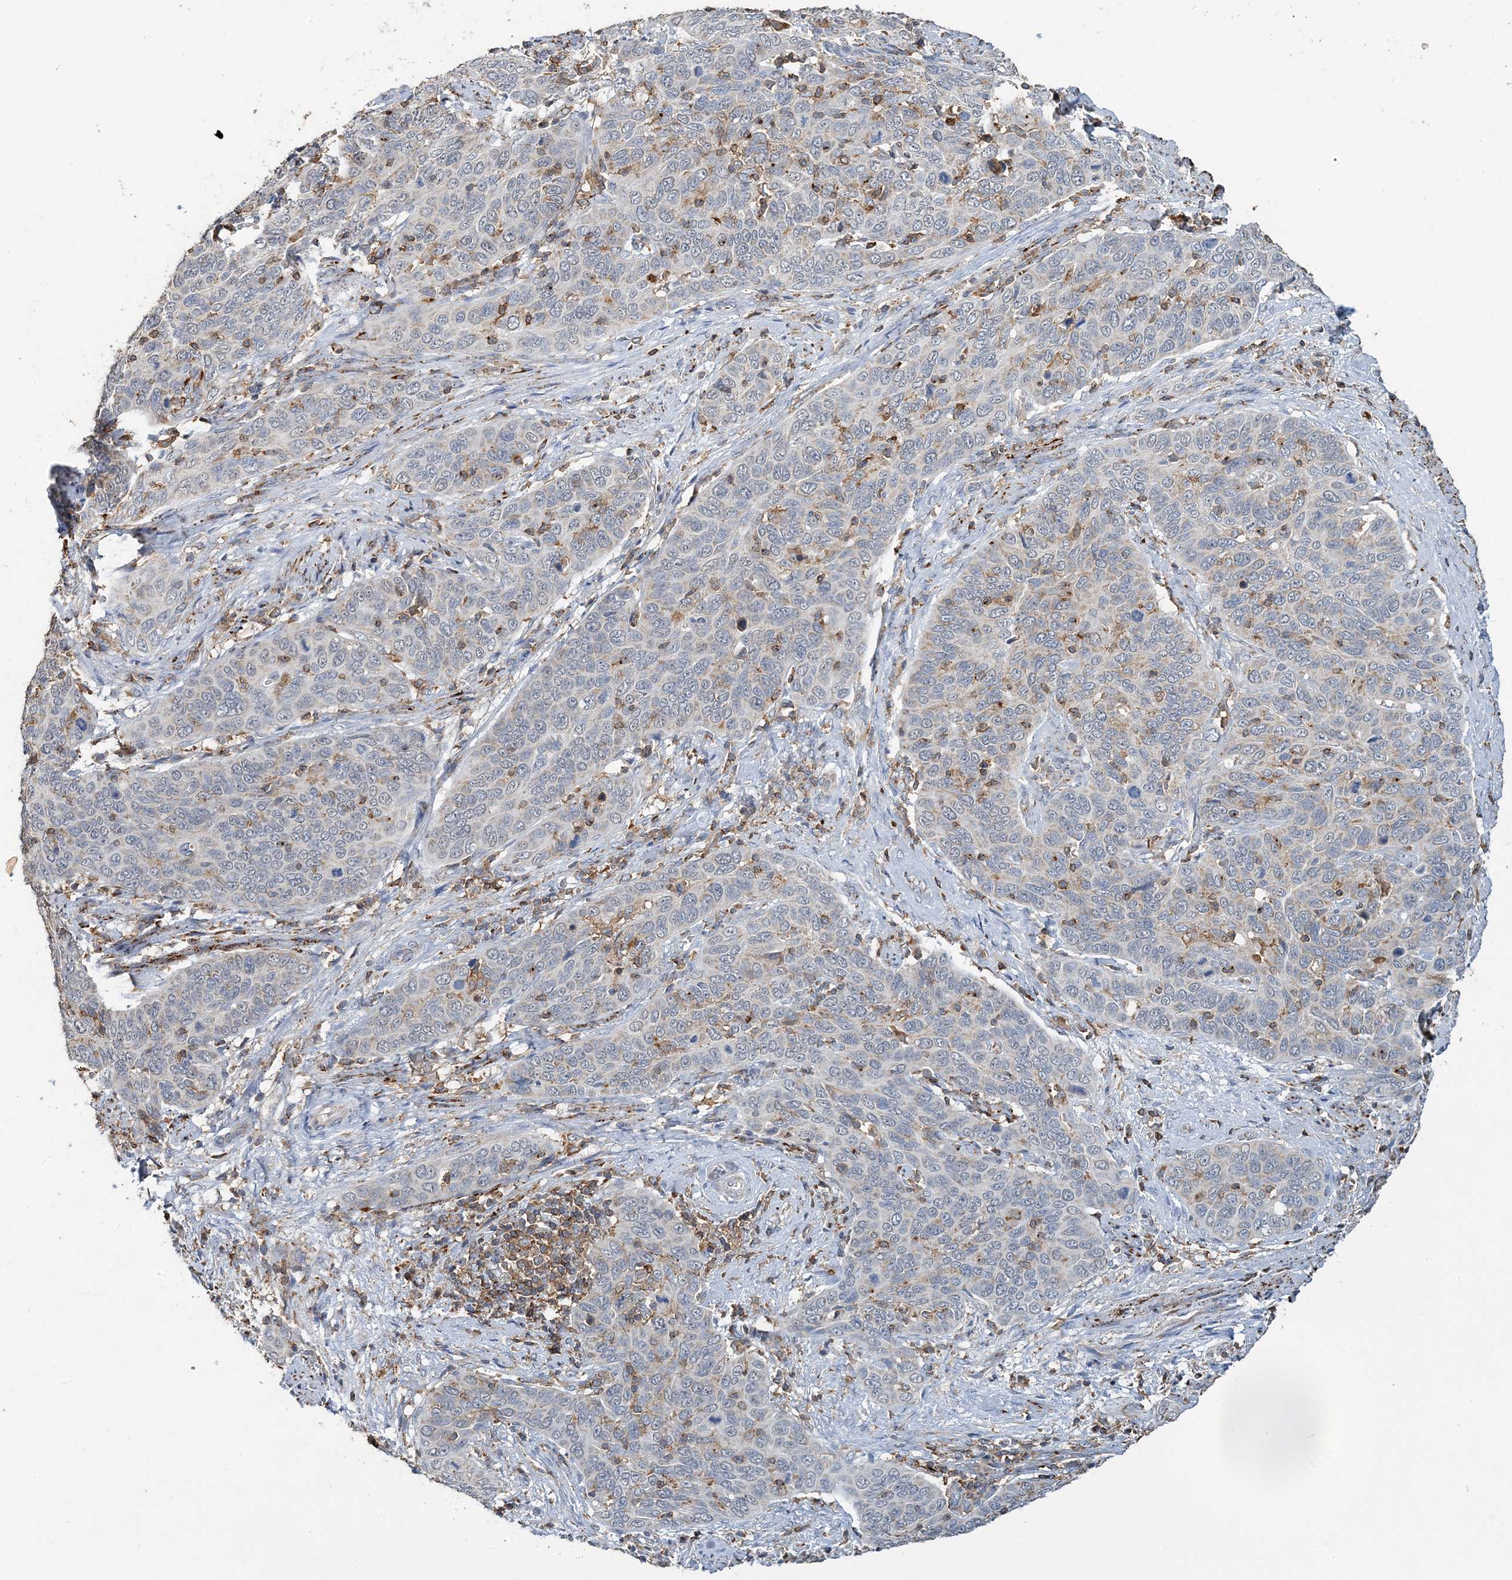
{"staining": {"intensity": "weak", "quantity": "<25%", "location": "cytoplasmic/membranous"}, "tissue": "cervical cancer", "cell_type": "Tumor cells", "image_type": "cancer", "snomed": [{"axis": "morphology", "description": "Squamous cell carcinoma, NOS"}, {"axis": "topography", "description": "Cervix"}], "caption": "Image shows no significant protein expression in tumor cells of cervical cancer.", "gene": "TMLHE", "patient": {"sex": "female", "age": 60}}